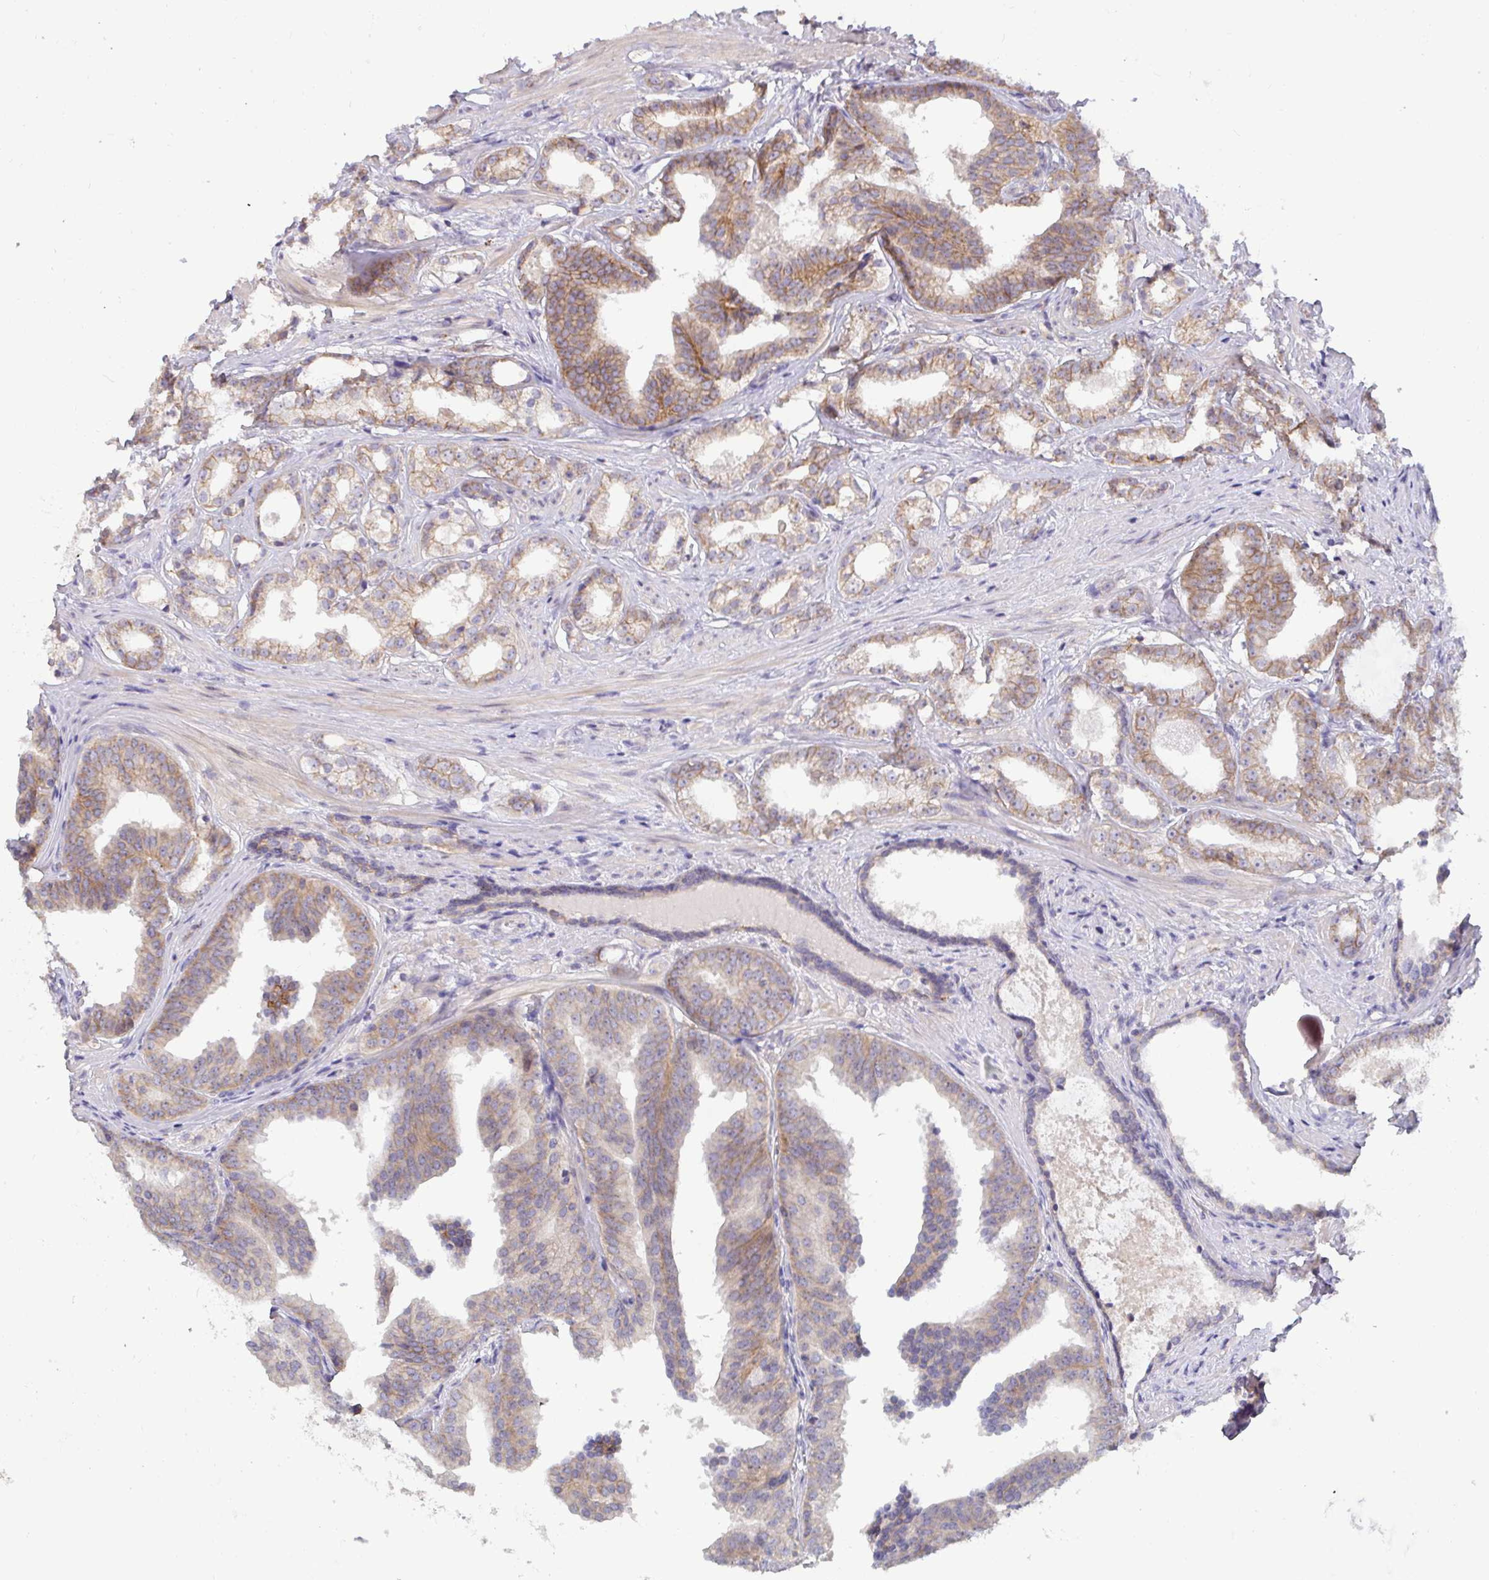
{"staining": {"intensity": "moderate", "quantity": ">75%", "location": "cytoplasmic/membranous"}, "tissue": "prostate cancer", "cell_type": "Tumor cells", "image_type": "cancer", "snomed": [{"axis": "morphology", "description": "Adenocarcinoma, Low grade"}, {"axis": "topography", "description": "Prostate"}], "caption": "Prostate cancer stained with a protein marker demonstrates moderate staining in tumor cells.", "gene": "GSTM1", "patient": {"sex": "male", "age": 65}}